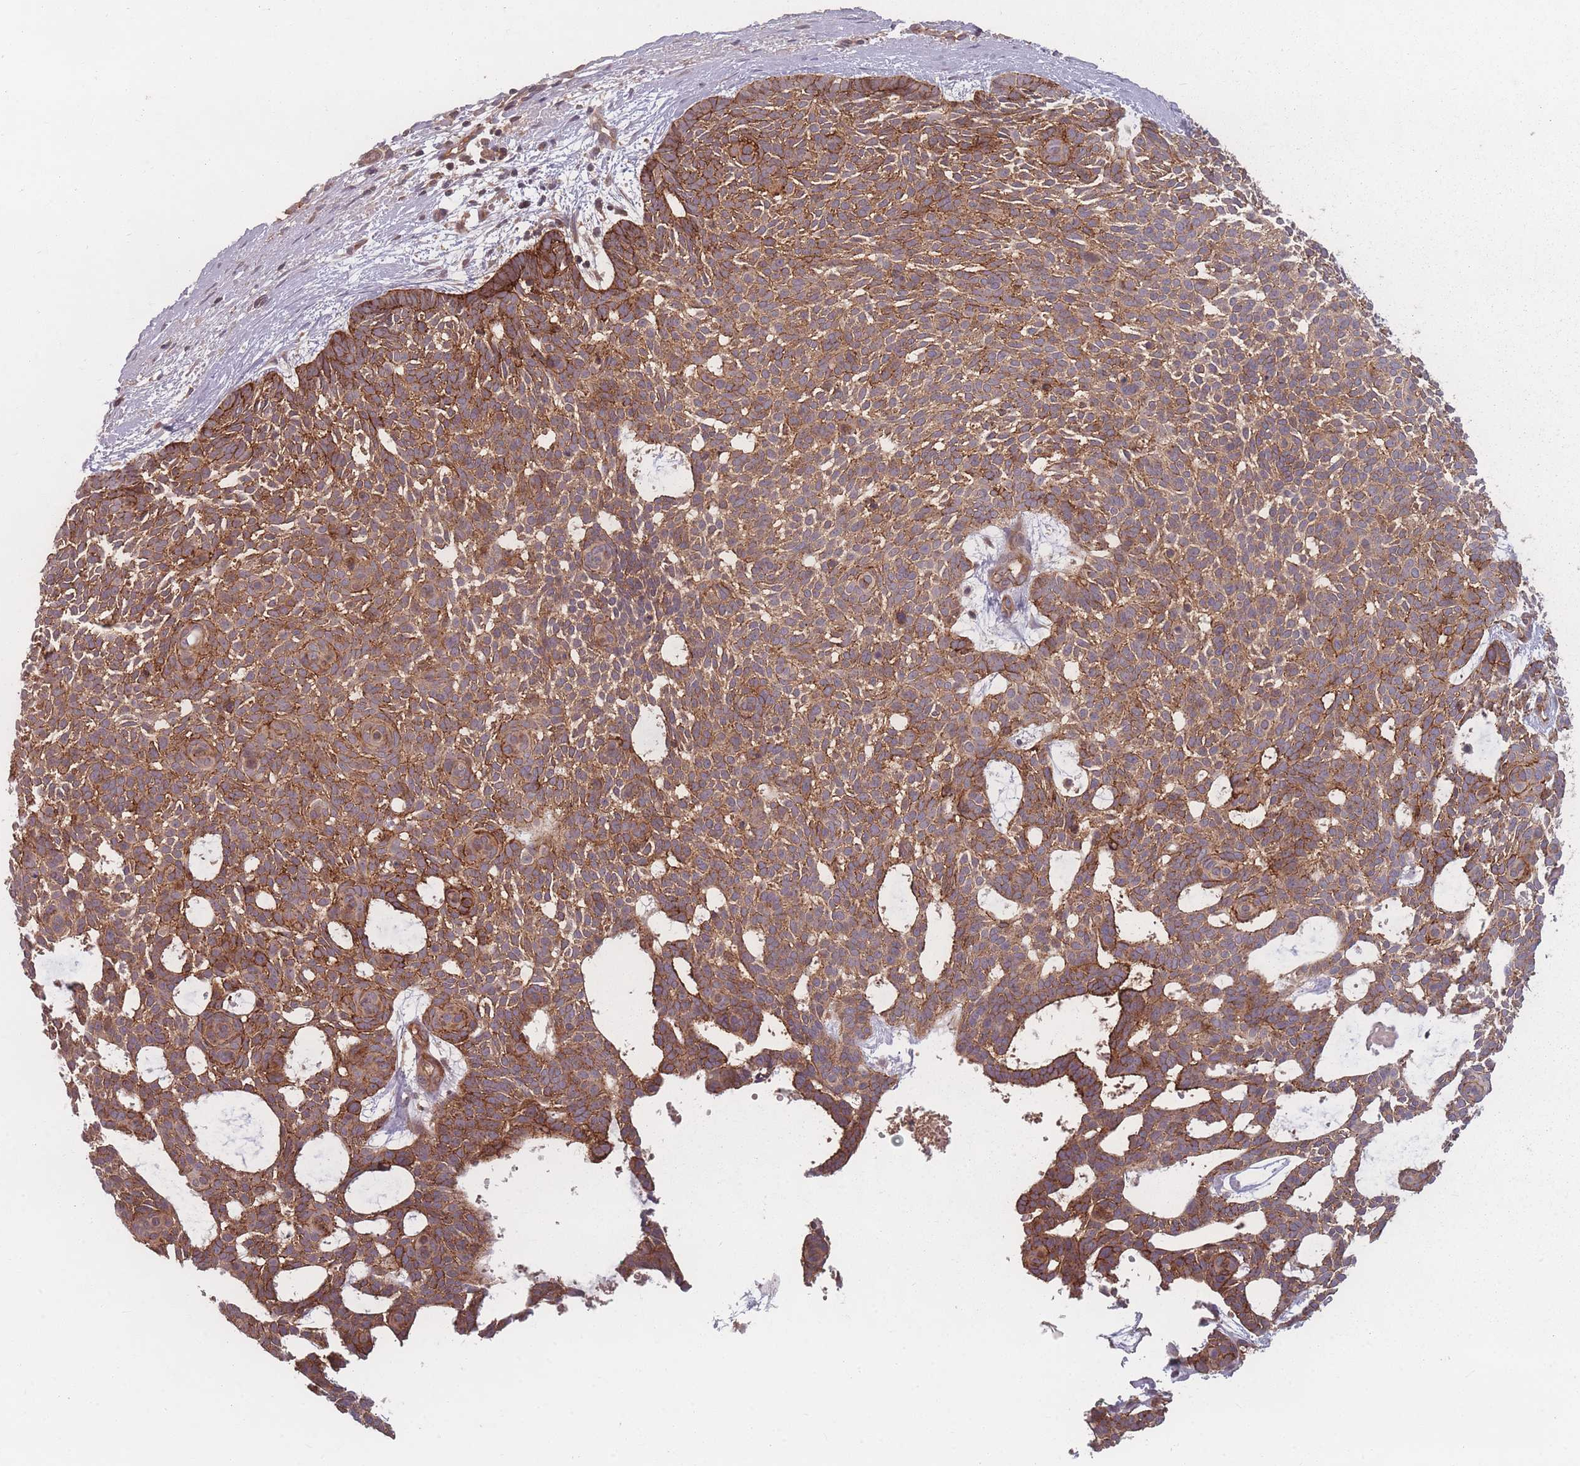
{"staining": {"intensity": "strong", "quantity": ">75%", "location": "cytoplasmic/membranous"}, "tissue": "skin cancer", "cell_type": "Tumor cells", "image_type": "cancer", "snomed": [{"axis": "morphology", "description": "Basal cell carcinoma"}, {"axis": "topography", "description": "Skin"}], "caption": "Strong cytoplasmic/membranous positivity for a protein is seen in about >75% of tumor cells of skin basal cell carcinoma using IHC.", "gene": "HAGH", "patient": {"sex": "male", "age": 61}}